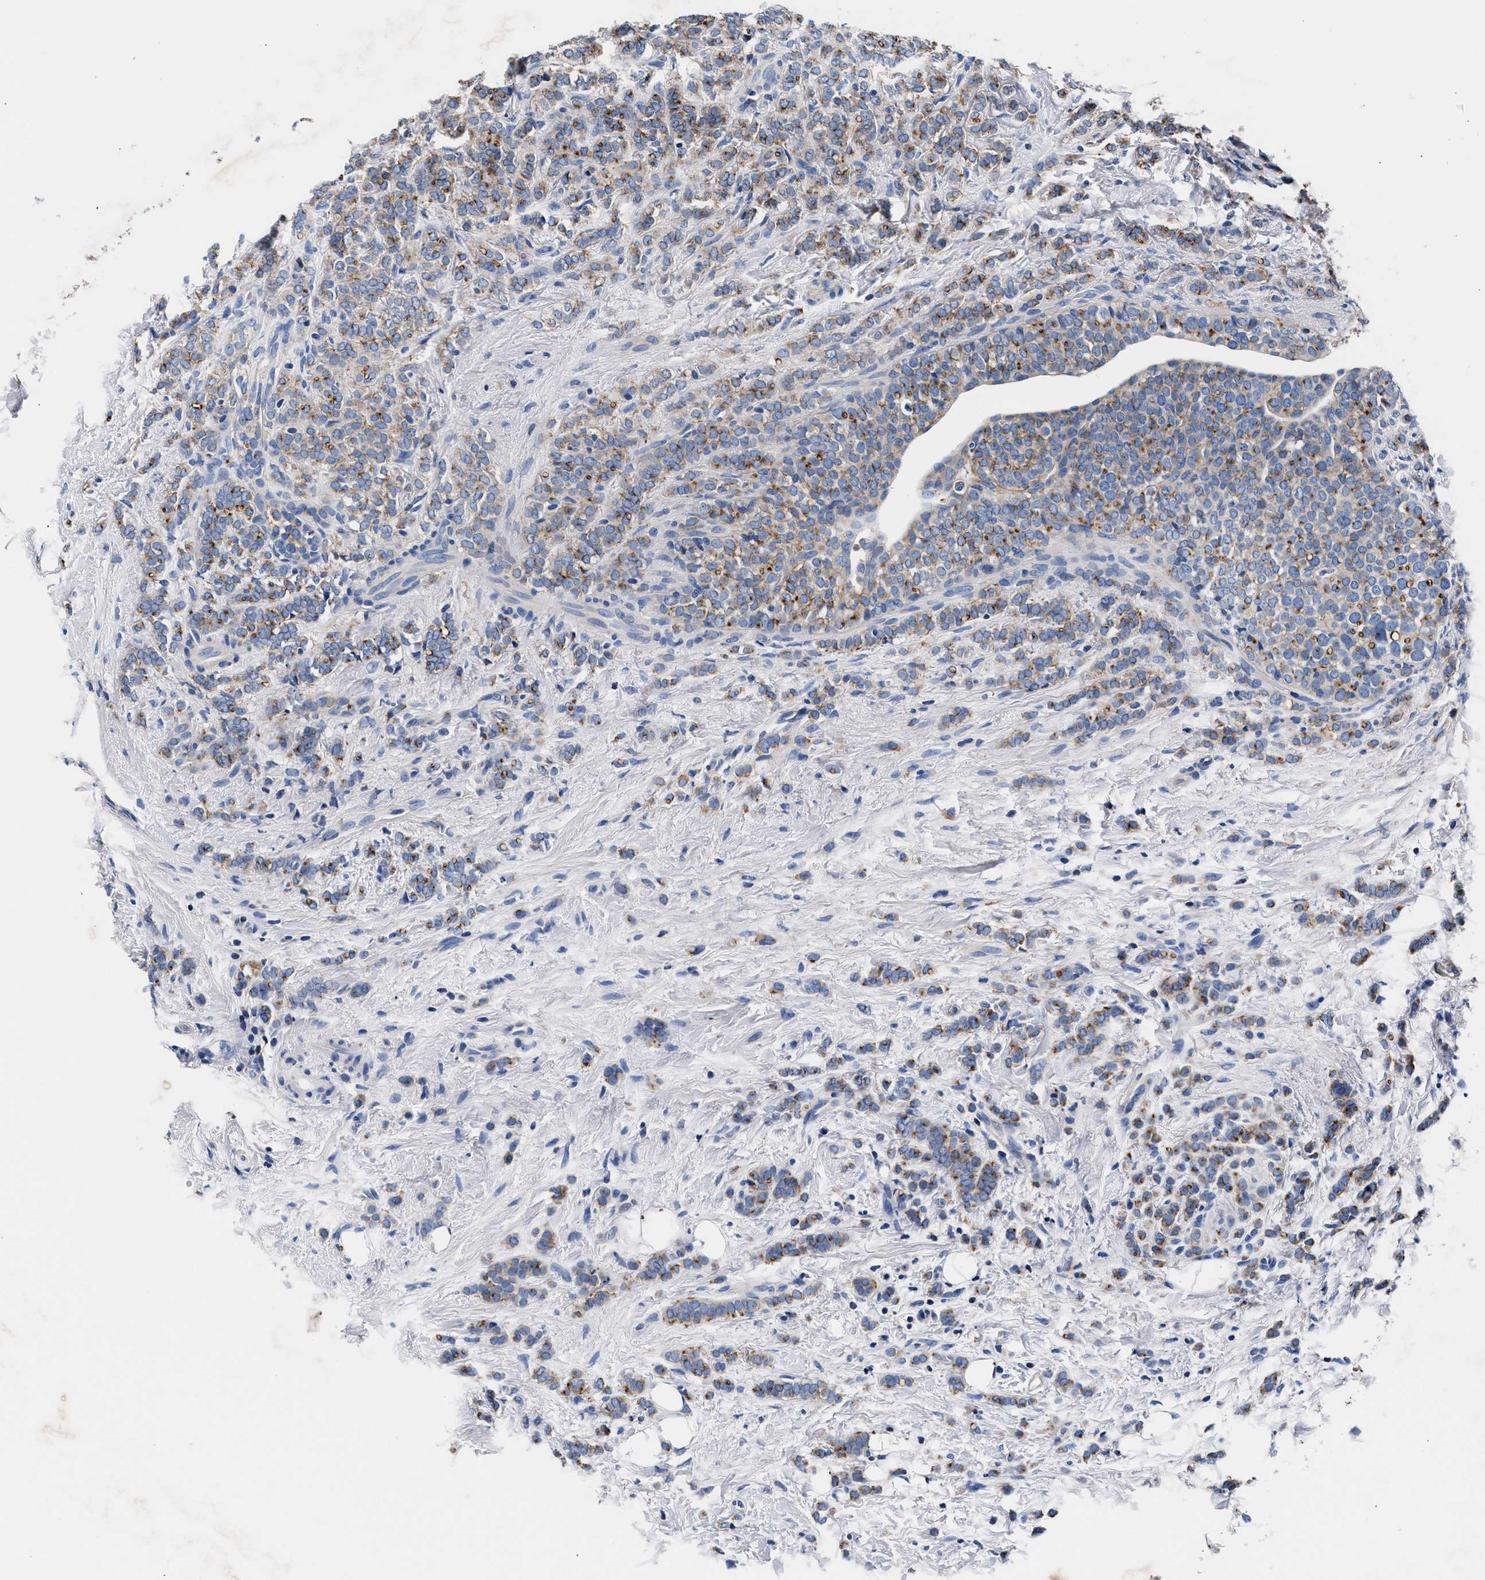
{"staining": {"intensity": "moderate", "quantity": ">75%", "location": "cytoplasmic/membranous"}, "tissue": "breast cancer", "cell_type": "Tumor cells", "image_type": "cancer", "snomed": [{"axis": "morphology", "description": "Lobular carcinoma"}, {"axis": "topography", "description": "Breast"}], "caption": "Protein expression analysis of breast cancer (lobular carcinoma) demonstrates moderate cytoplasmic/membranous expression in approximately >75% of tumor cells. The staining was performed using DAB (3,3'-diaminobenzidine) to visualize the protein expression in brown, while the nuclei were stained in blue with hematoxylin (Magnification: 20x).", "gene": "PHF24", "patient": {"sex": "female", "age": 50}}